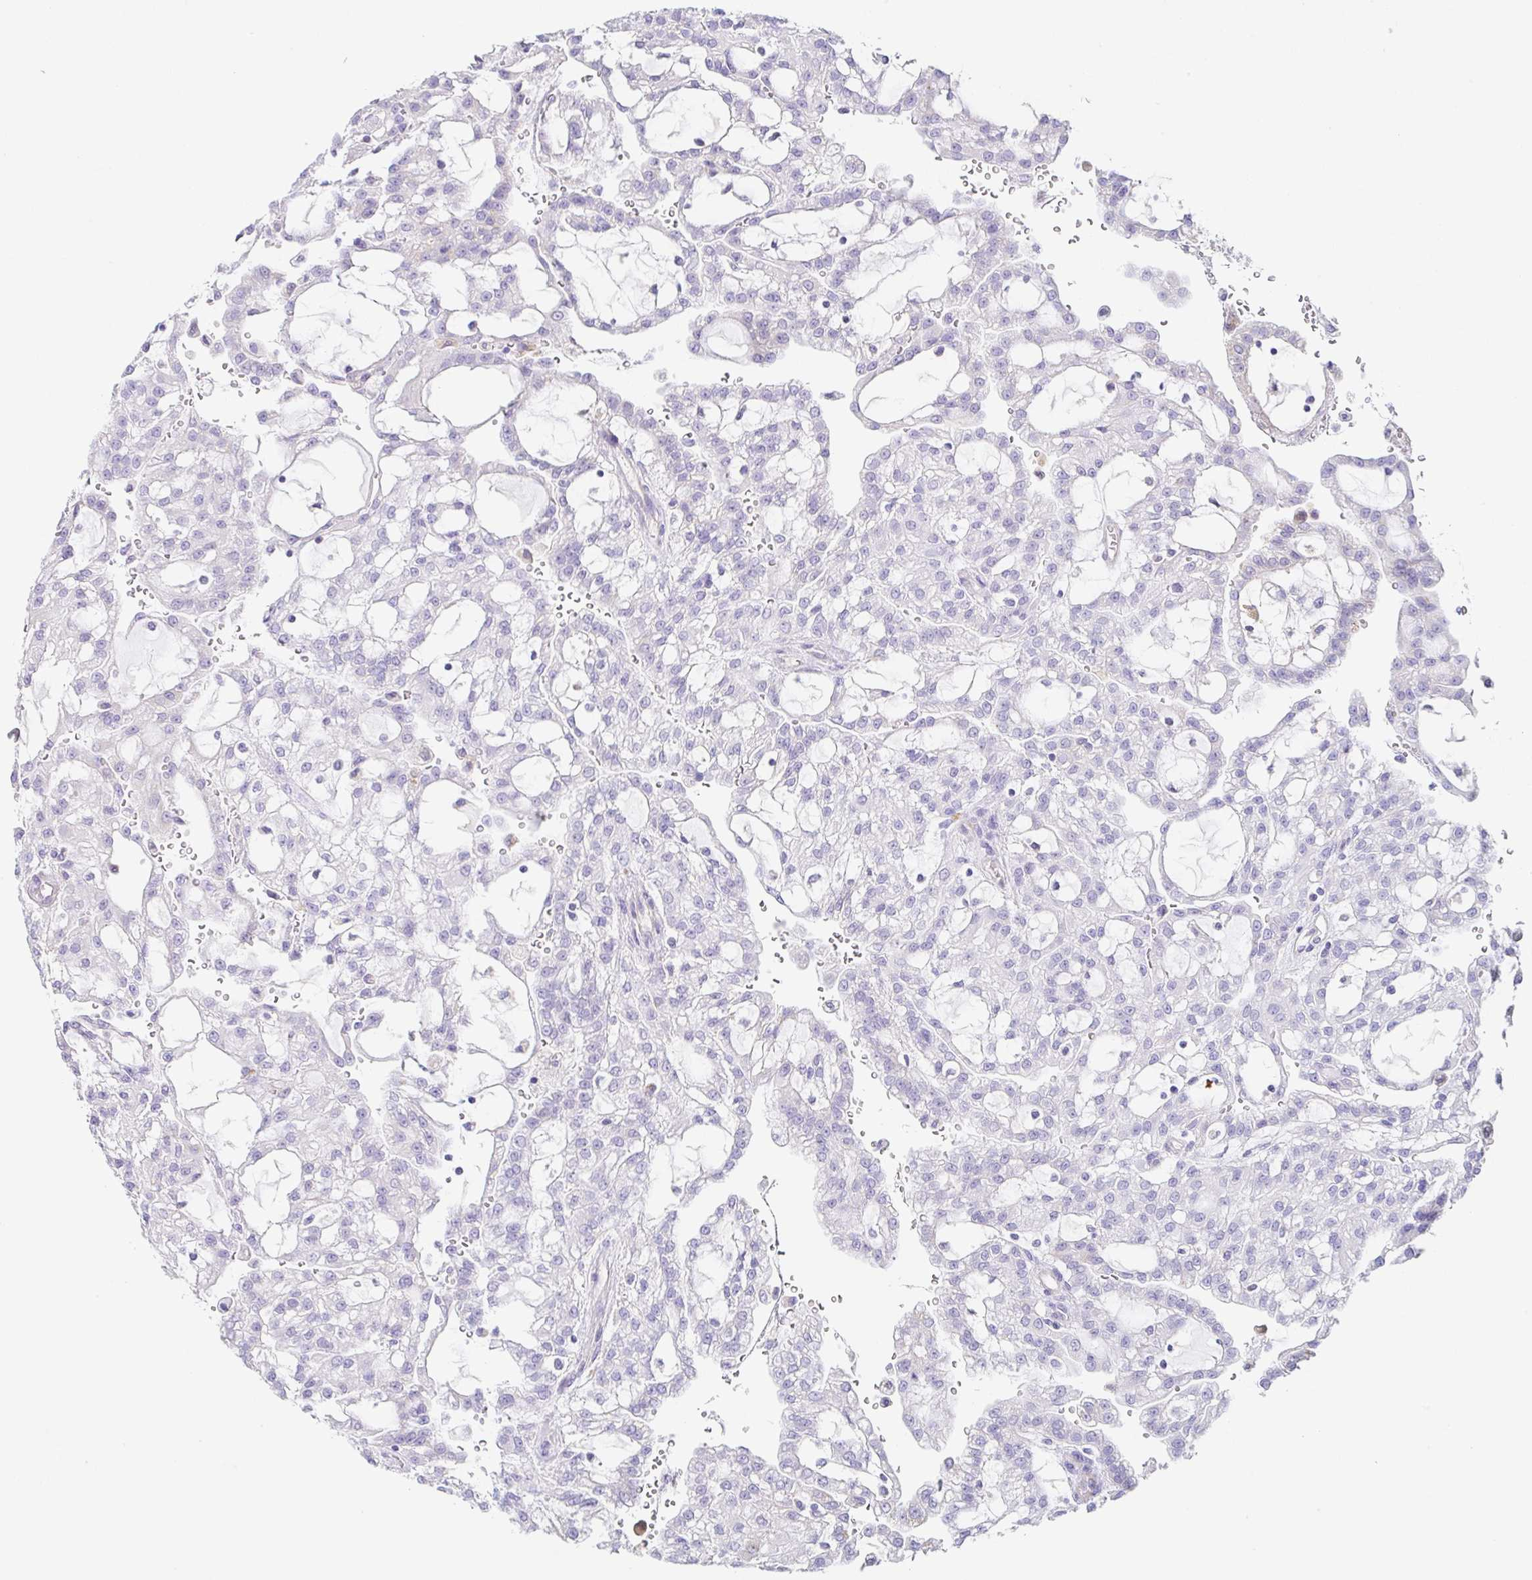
{"staining": {"intensity": "negative", "quantity": "none", "location": "none"}, "tissue": "renal cancer", "cell_type": "Tumor cells", "image_type": "cancer", "snomed": [{"axis": "morphology", "description": "Adenocarcinoma, NOS"}, {"axis": "topography", "description": "Kidney"}], "caption": "Protein analysis of renal cancer demonstrates no significant staining in tumor cells.", "gene": "DKK4", "patient": {"sex": "male", "age": 63}}